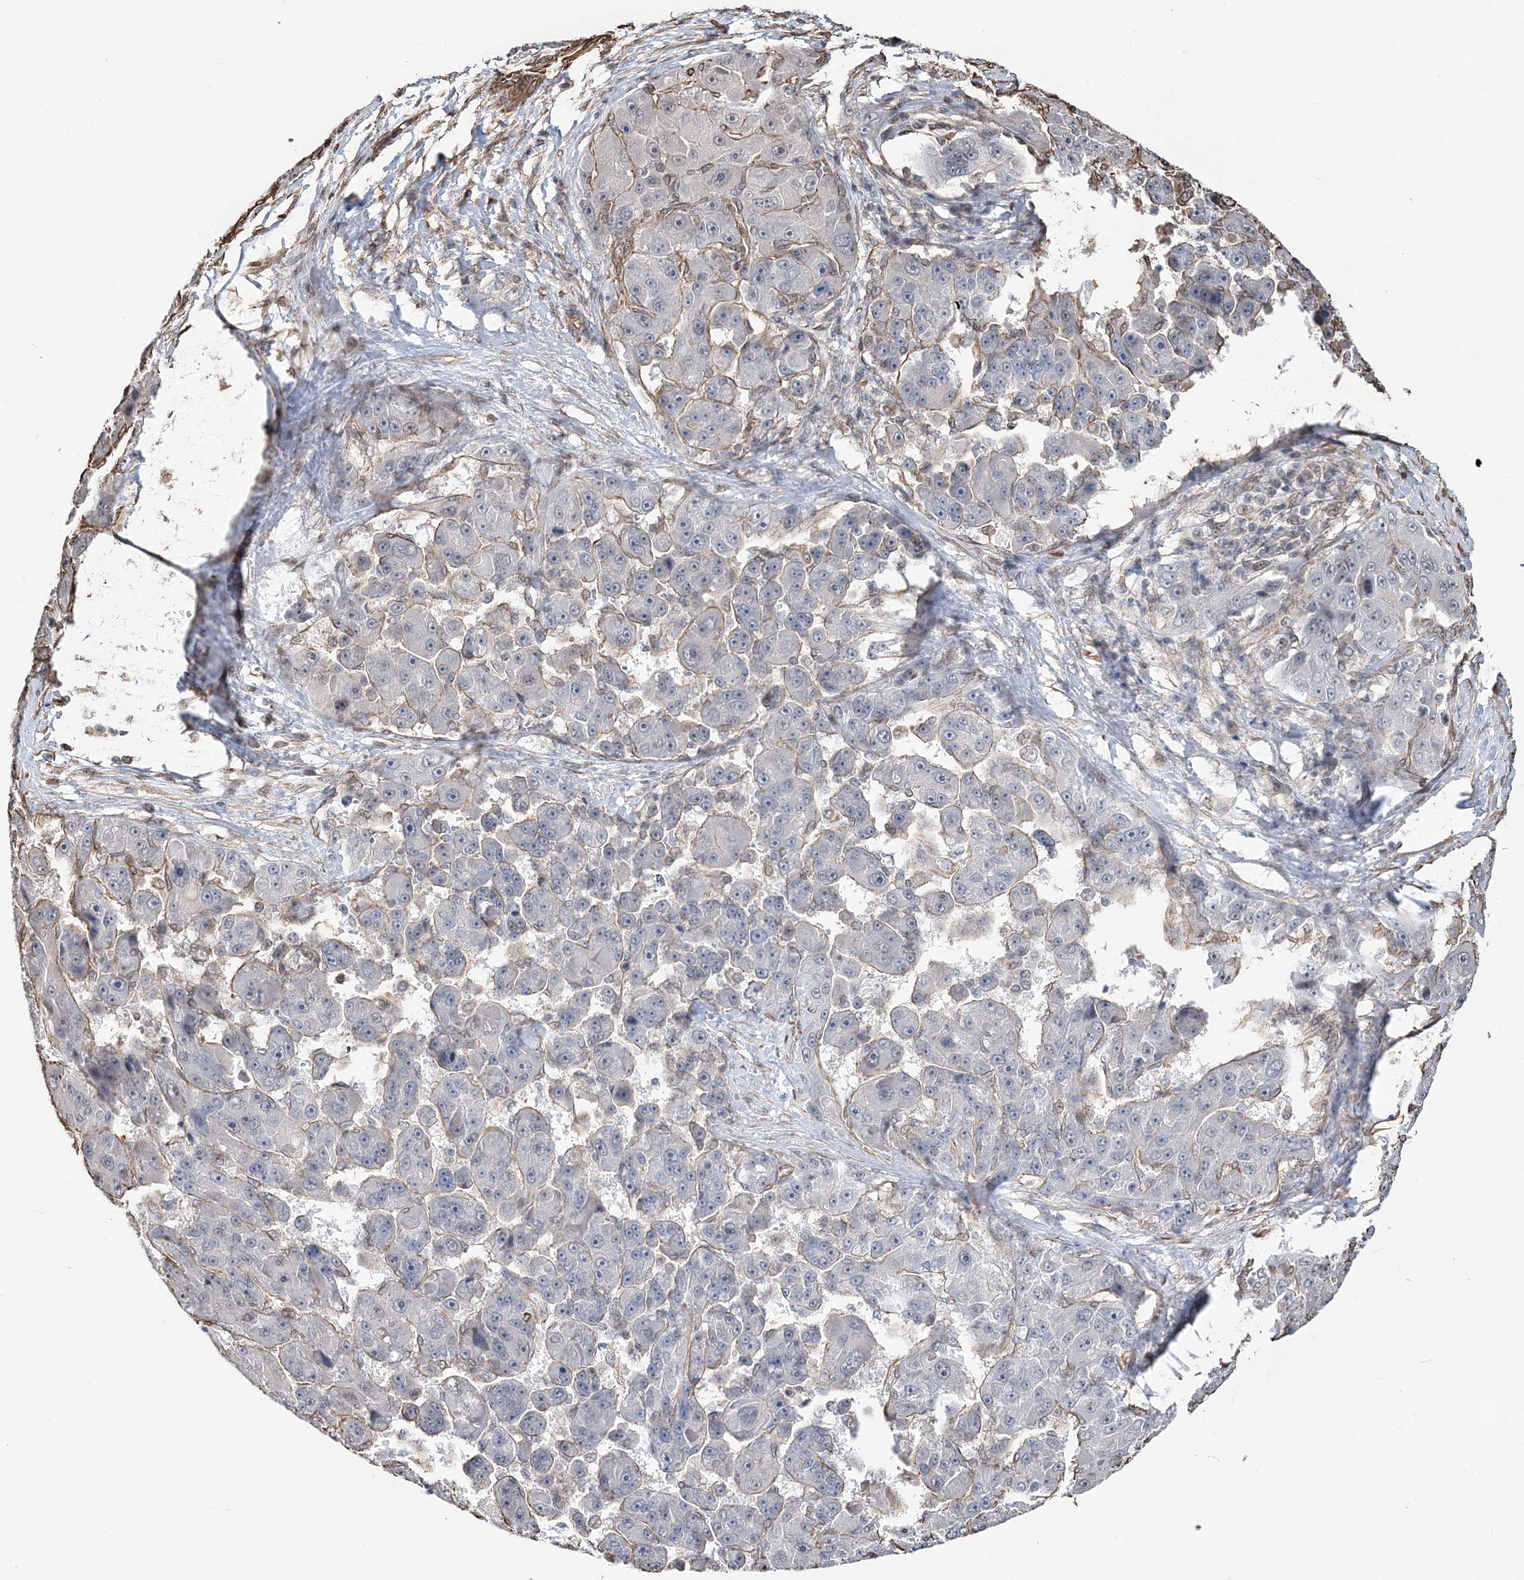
{"staining": {"intensity": "negative", "quantity": "none", "location": "none"}, "tissue": "liver cancer", "cell_type": "Tumor cells", "image_type": "cancer", "snomed": [{"axis": "morphology", "description": "Carcinoma, Hepatocellular, NOS"}, {"axis": "topography", "description": "Liver"}], "caption": "Hepatocellular carcinoma (liver) was stained to show a protein in brown. There is no significant positivity in tumor cells. (Brightfield microscopy of DAB (3,3'-diaminobenzidine) immunohistochemistry (IHC) at high magnification).", "gene": "ATP11B", "patient": {"sex": "male", "age": 76}}